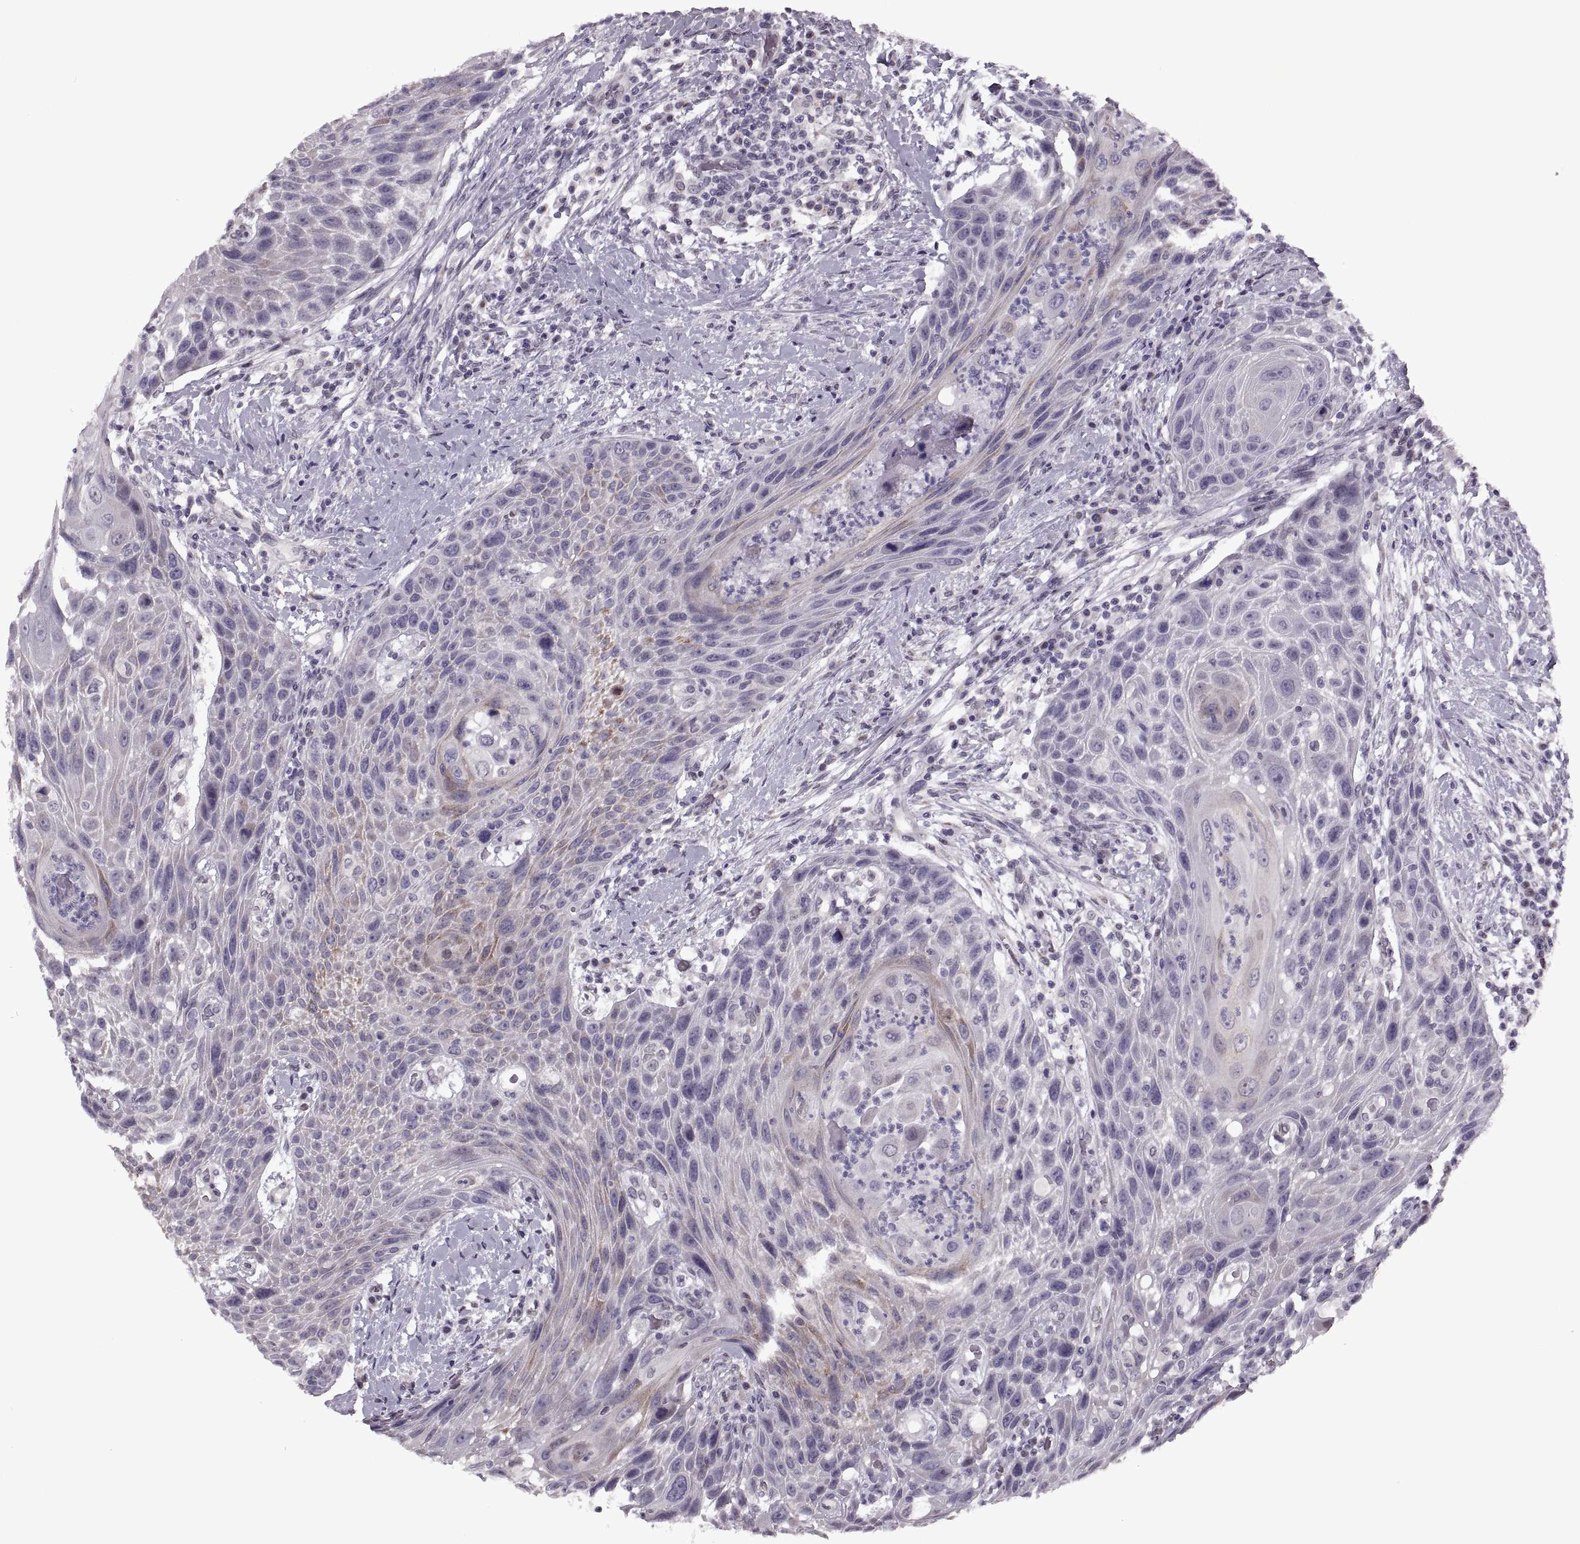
{"staining": {"intensity": "weak", "quantity": "<25%", "location": "cytoplasmic/membranous"}, "tissue": "head and neck cancer", "cell_type": "Tumor cells", "image_type": "cancer", "snomed": [{"axis": "morphology", "description": "Squamous cell carcinoma, NOS"}, {"axis": "topography", "description": "Head-Neck"}], "caption": "DAB immunohistochemical staining of human head and neck cancer exhibits no significant expression in tumor cells.", "gene": "PRSS37", "patient": {"sex": "male", "age": 69}}